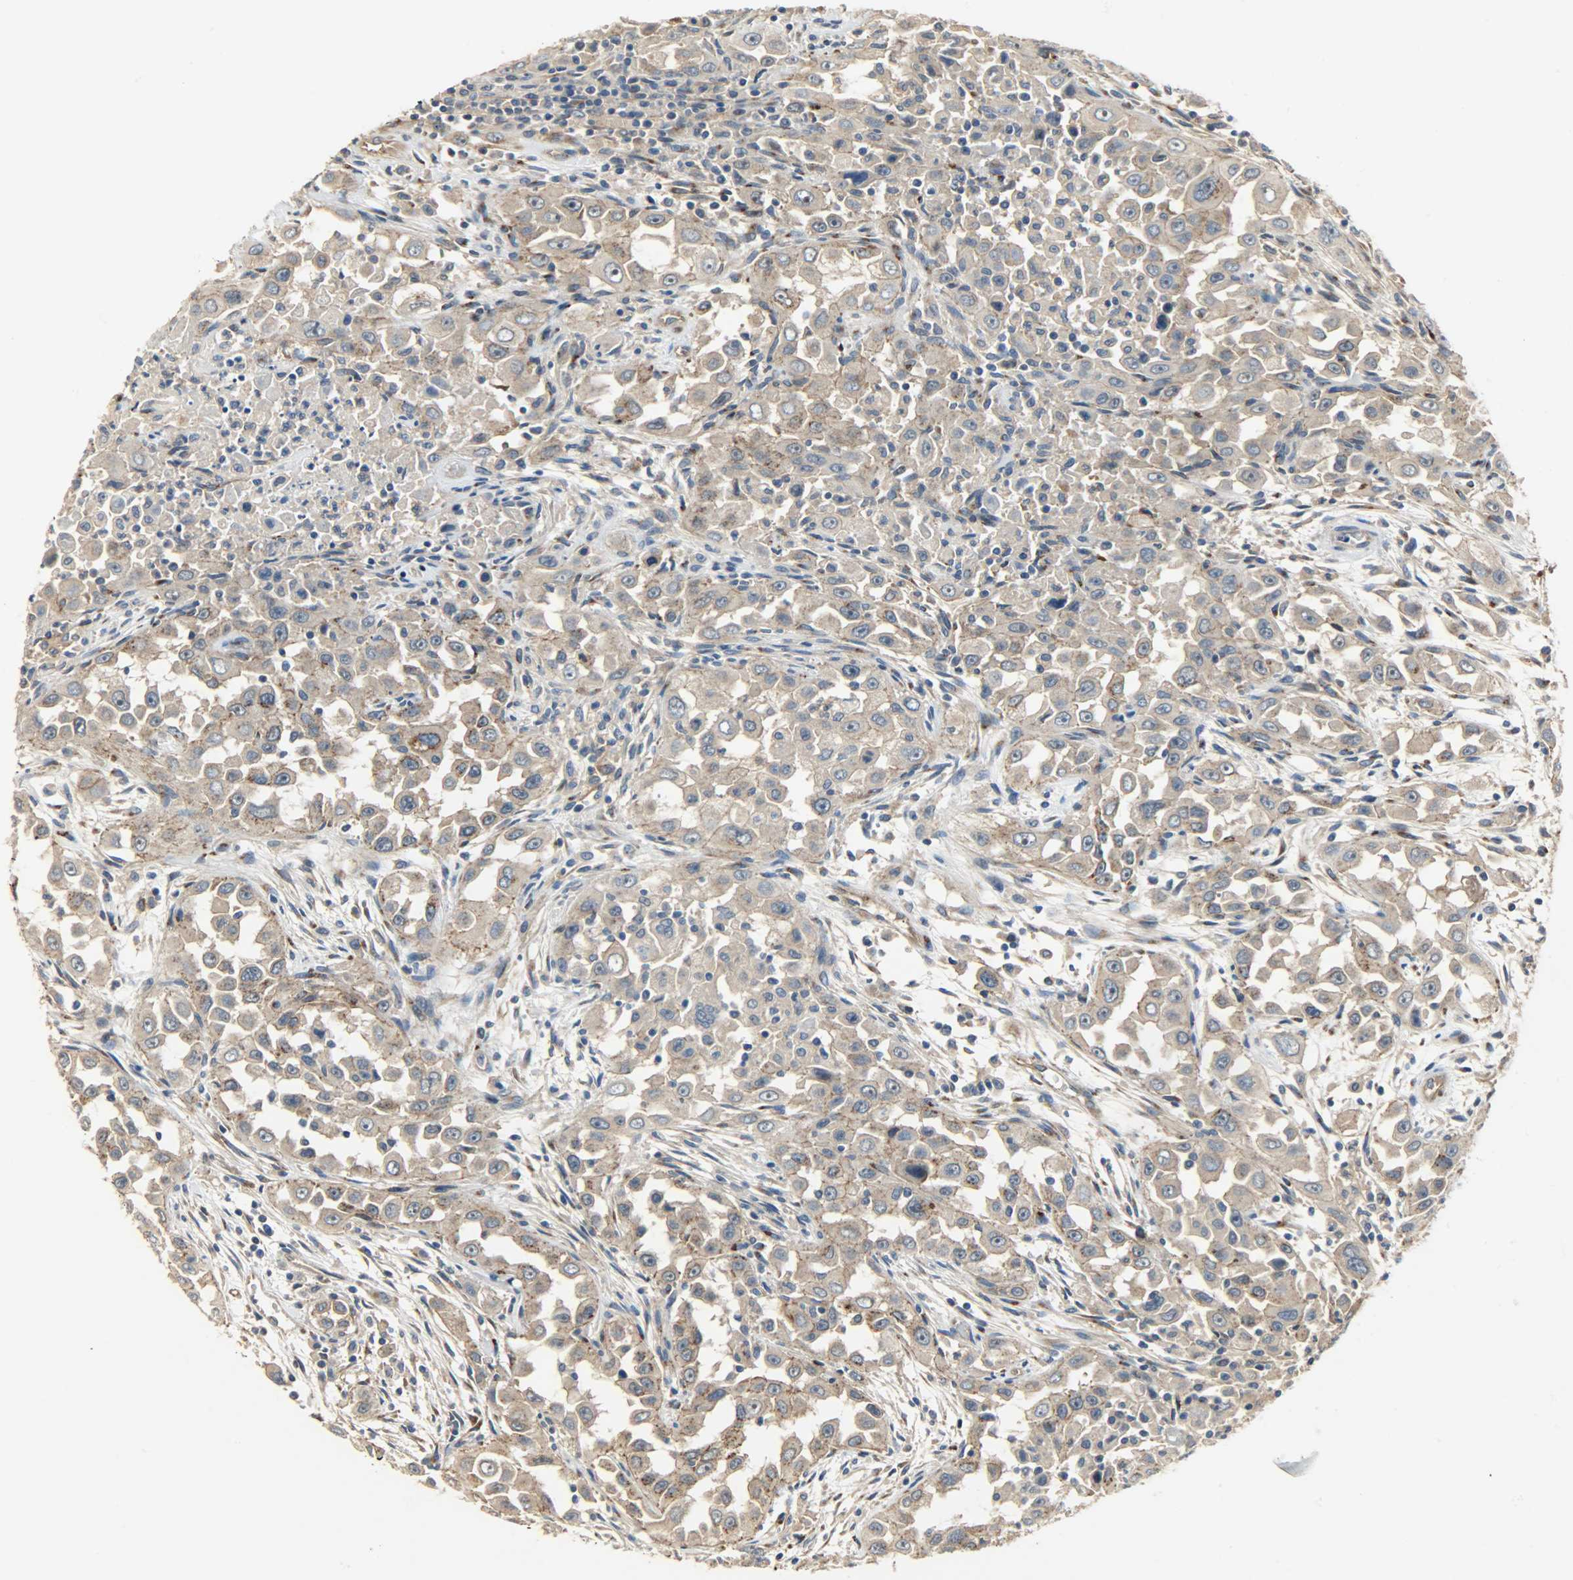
{"staining": {"intensity": "weak", "quantity": ">75%", "location": "cytoplasmic/membranous"}, "tissue": "head and neck cancer", "cell_type": "Tumor cells", "image_type": "cancer", "snomed": [{"axis": "morphology", "description": "Carcinoma, NOS"}, {"axis": "topography", "description": "Head-Neck"}], "caption": "A high-resolution photomicrograph shows immunohistochemistry (IHC) staining of carcinoma (head and neck), which displays weak cytoplasmic/membranous positivity in about >75% of tumor cells.", "gene": "KIAA1217", "patient": {"sex": "male", "age": 87}}